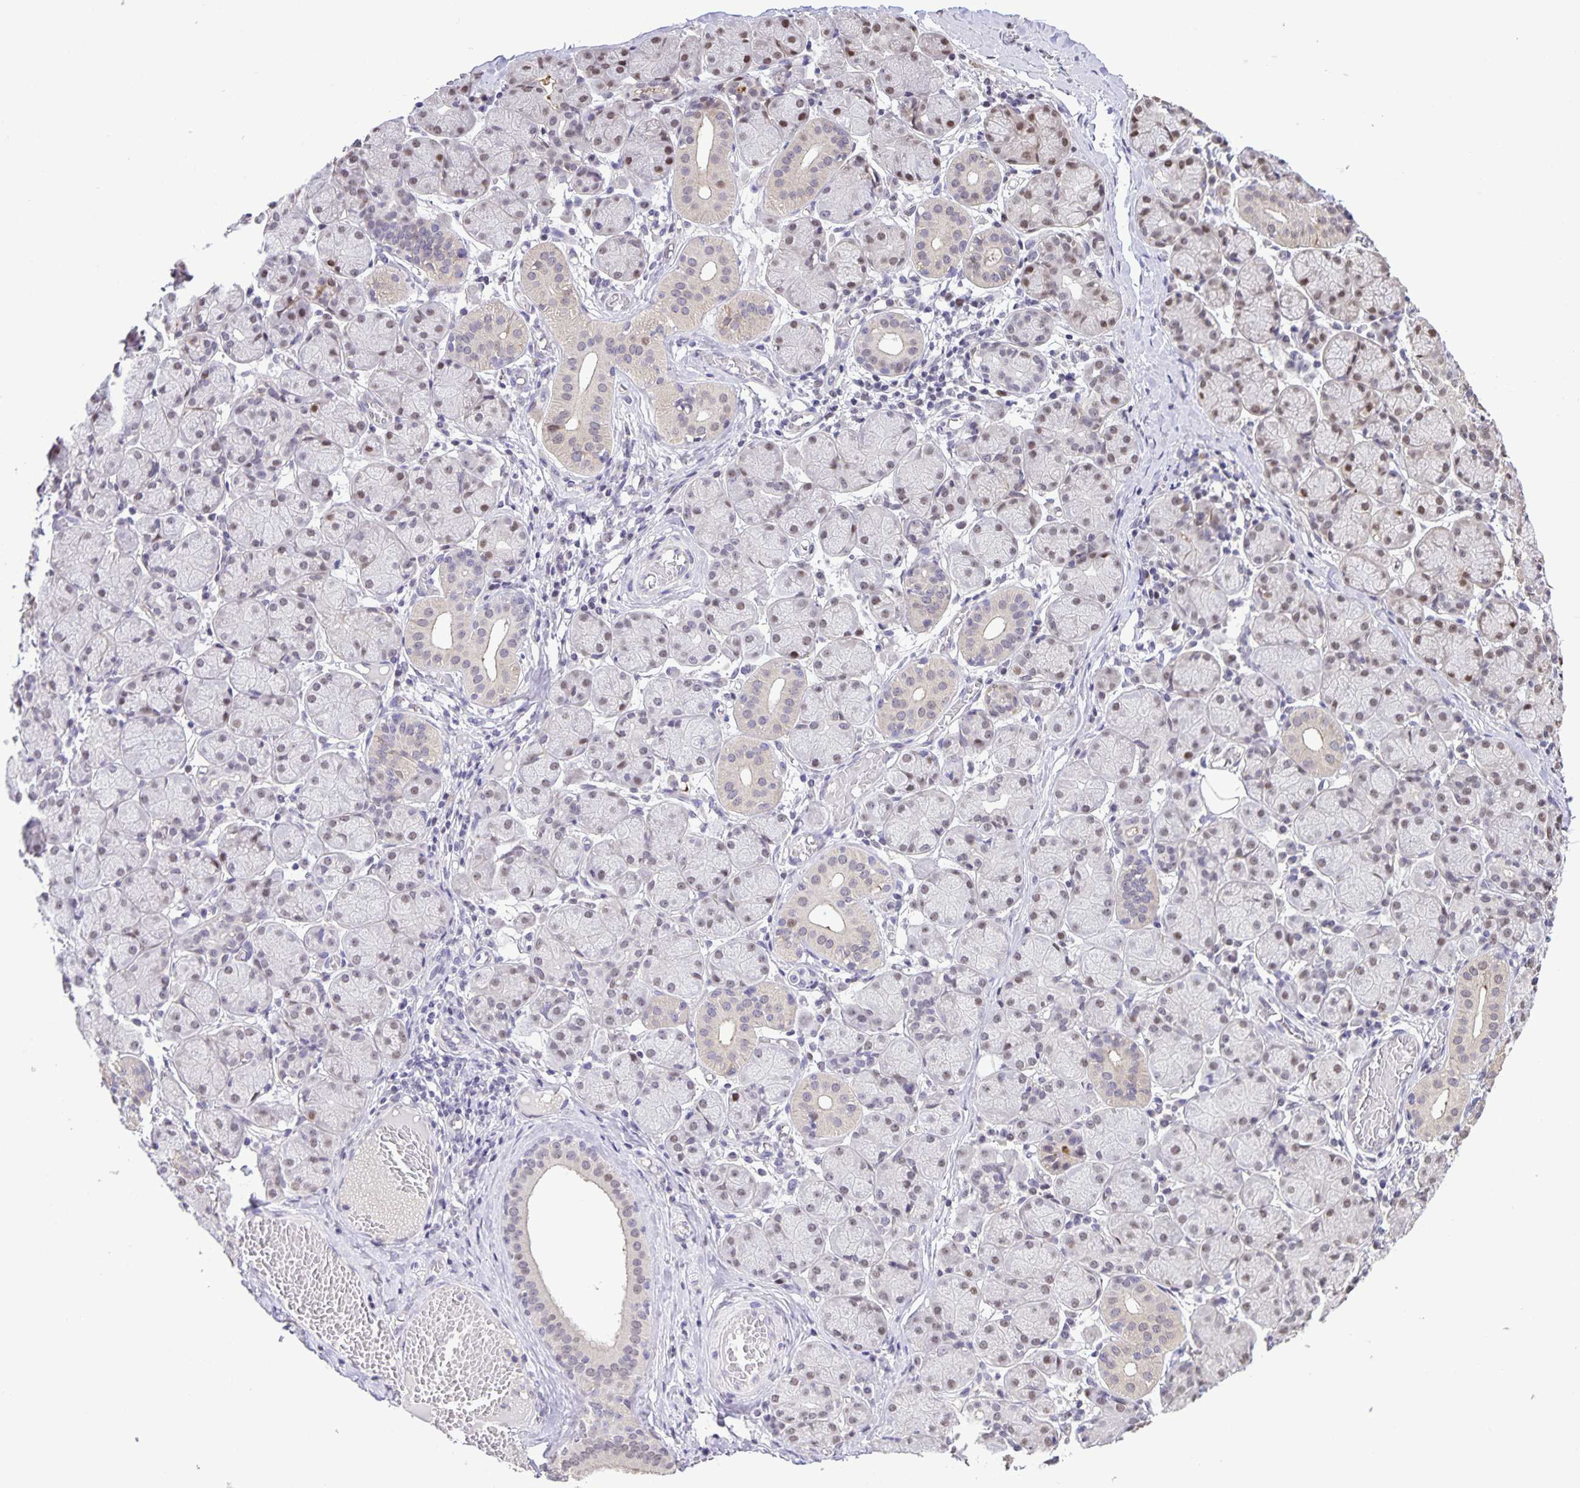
{"staining": {"intensity": "moderate", "quantity": "<25%", "location": "nuclear"}, "tissue": "salivary gland", "cell_type": "Glandular cells", "image_type": "normal", "snomed": [{"axis": "morphology", "description": "Normal tissue, NOS"}, {"axis": "topography", "description": "Salivary gland"}], "caption": "DAB (3,3'-diaminobenzidine) immunohistochemical staining of normal human salivary gland demonstrates moderate nuclear protein staining in about <25% of glandular cells.", "gene": "ONECUT2", "patient": {"sex": "female", "age": 24}}